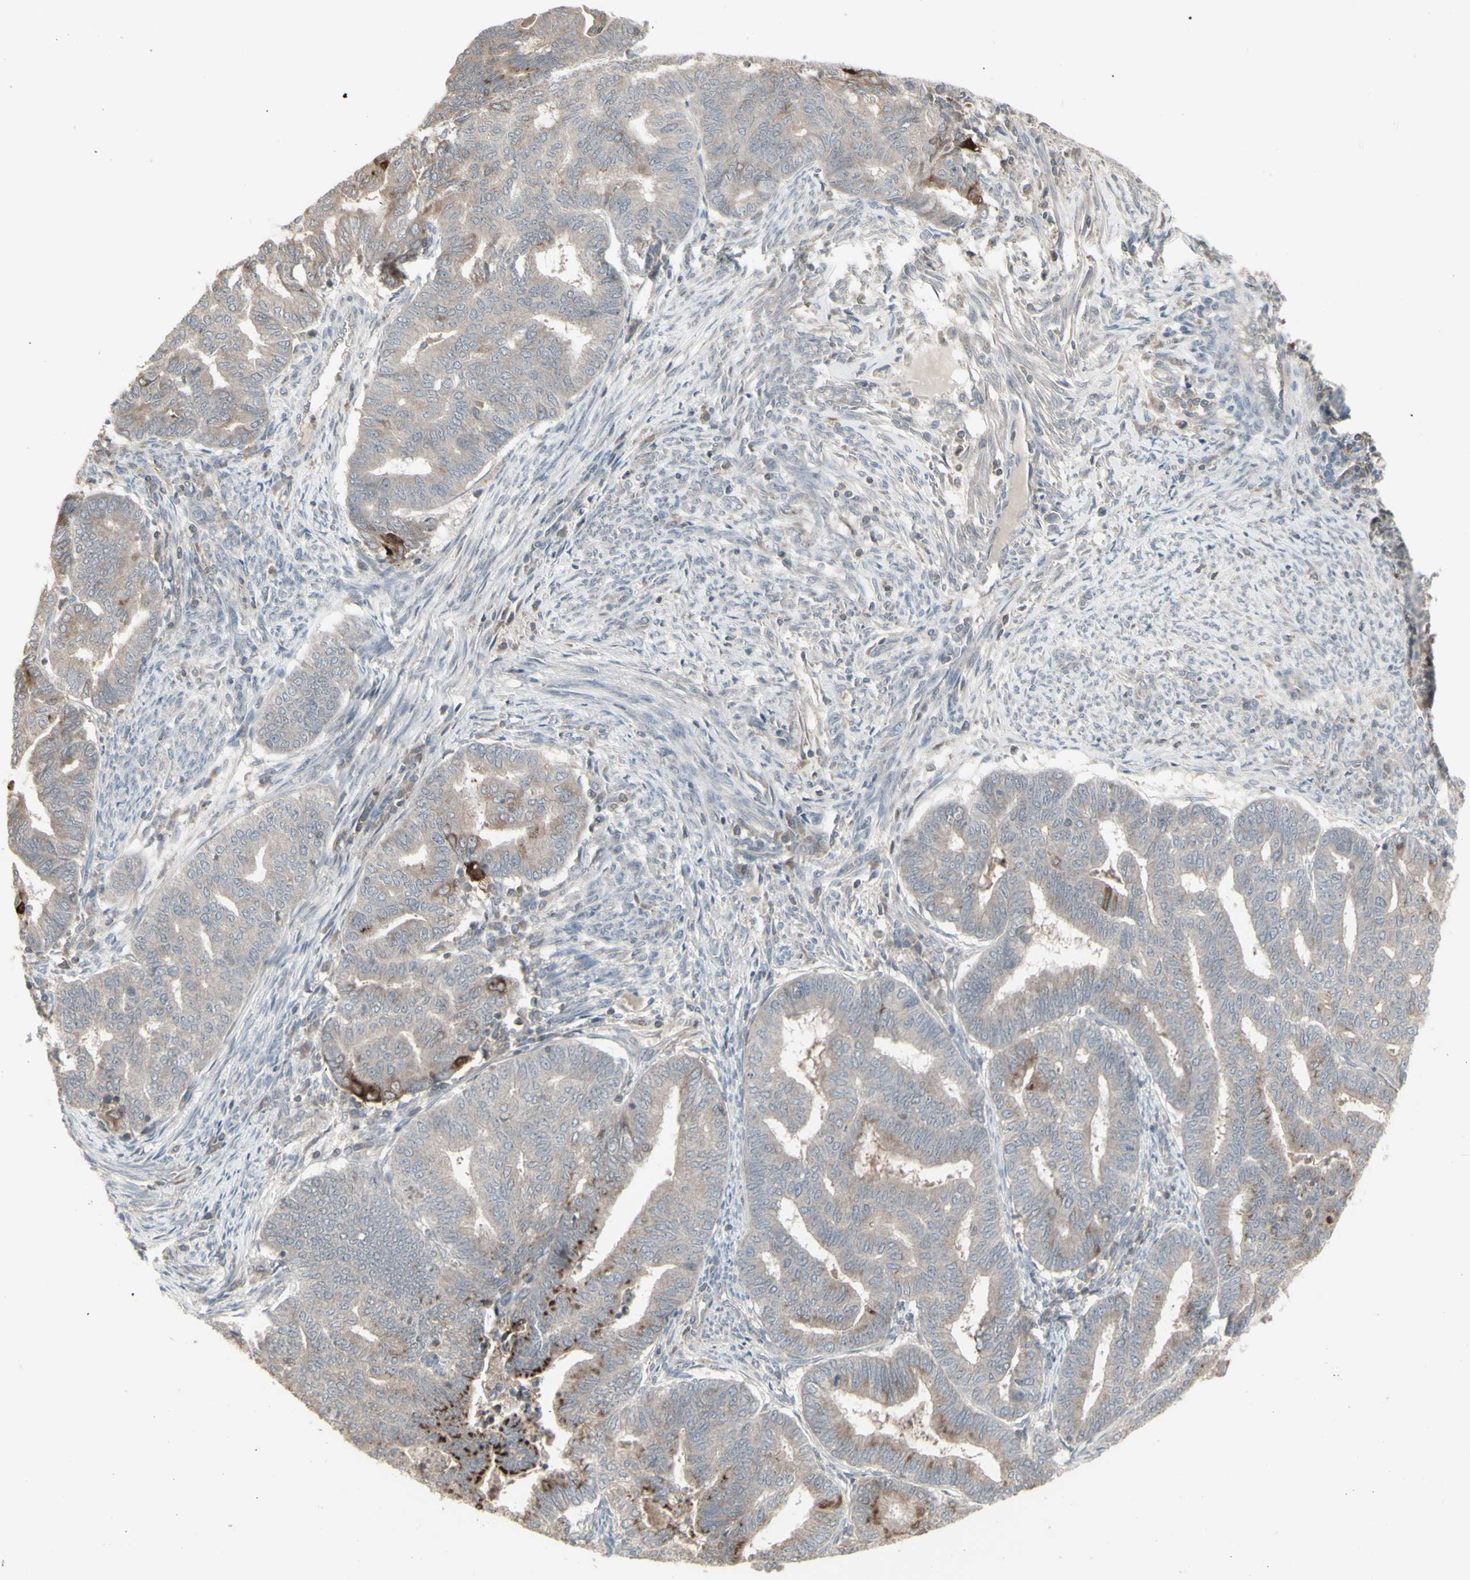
{"staining": {"intensity": "moderate", "quantity": "<25%", "location": "cytoplasmic/membranous"}, "tissue": "endometrial cancer", "cell_type": "Tumor cells", "image_type": "cancer", "snomed": [{"axis": "morphology", "description": "Adenocarcinoma, NOS"}, {"axis": "topography", "description": "Endometrium"}], "caption": "Approximately <25% of tumor cells in endometrial cancer (adenocarcinoma) display moderate cytoplasmic/membranous protein positivity as visualized by brown immunohistochemical staining.", "gene": "CSK", "patient": {"sex": "female", "age": 79}}